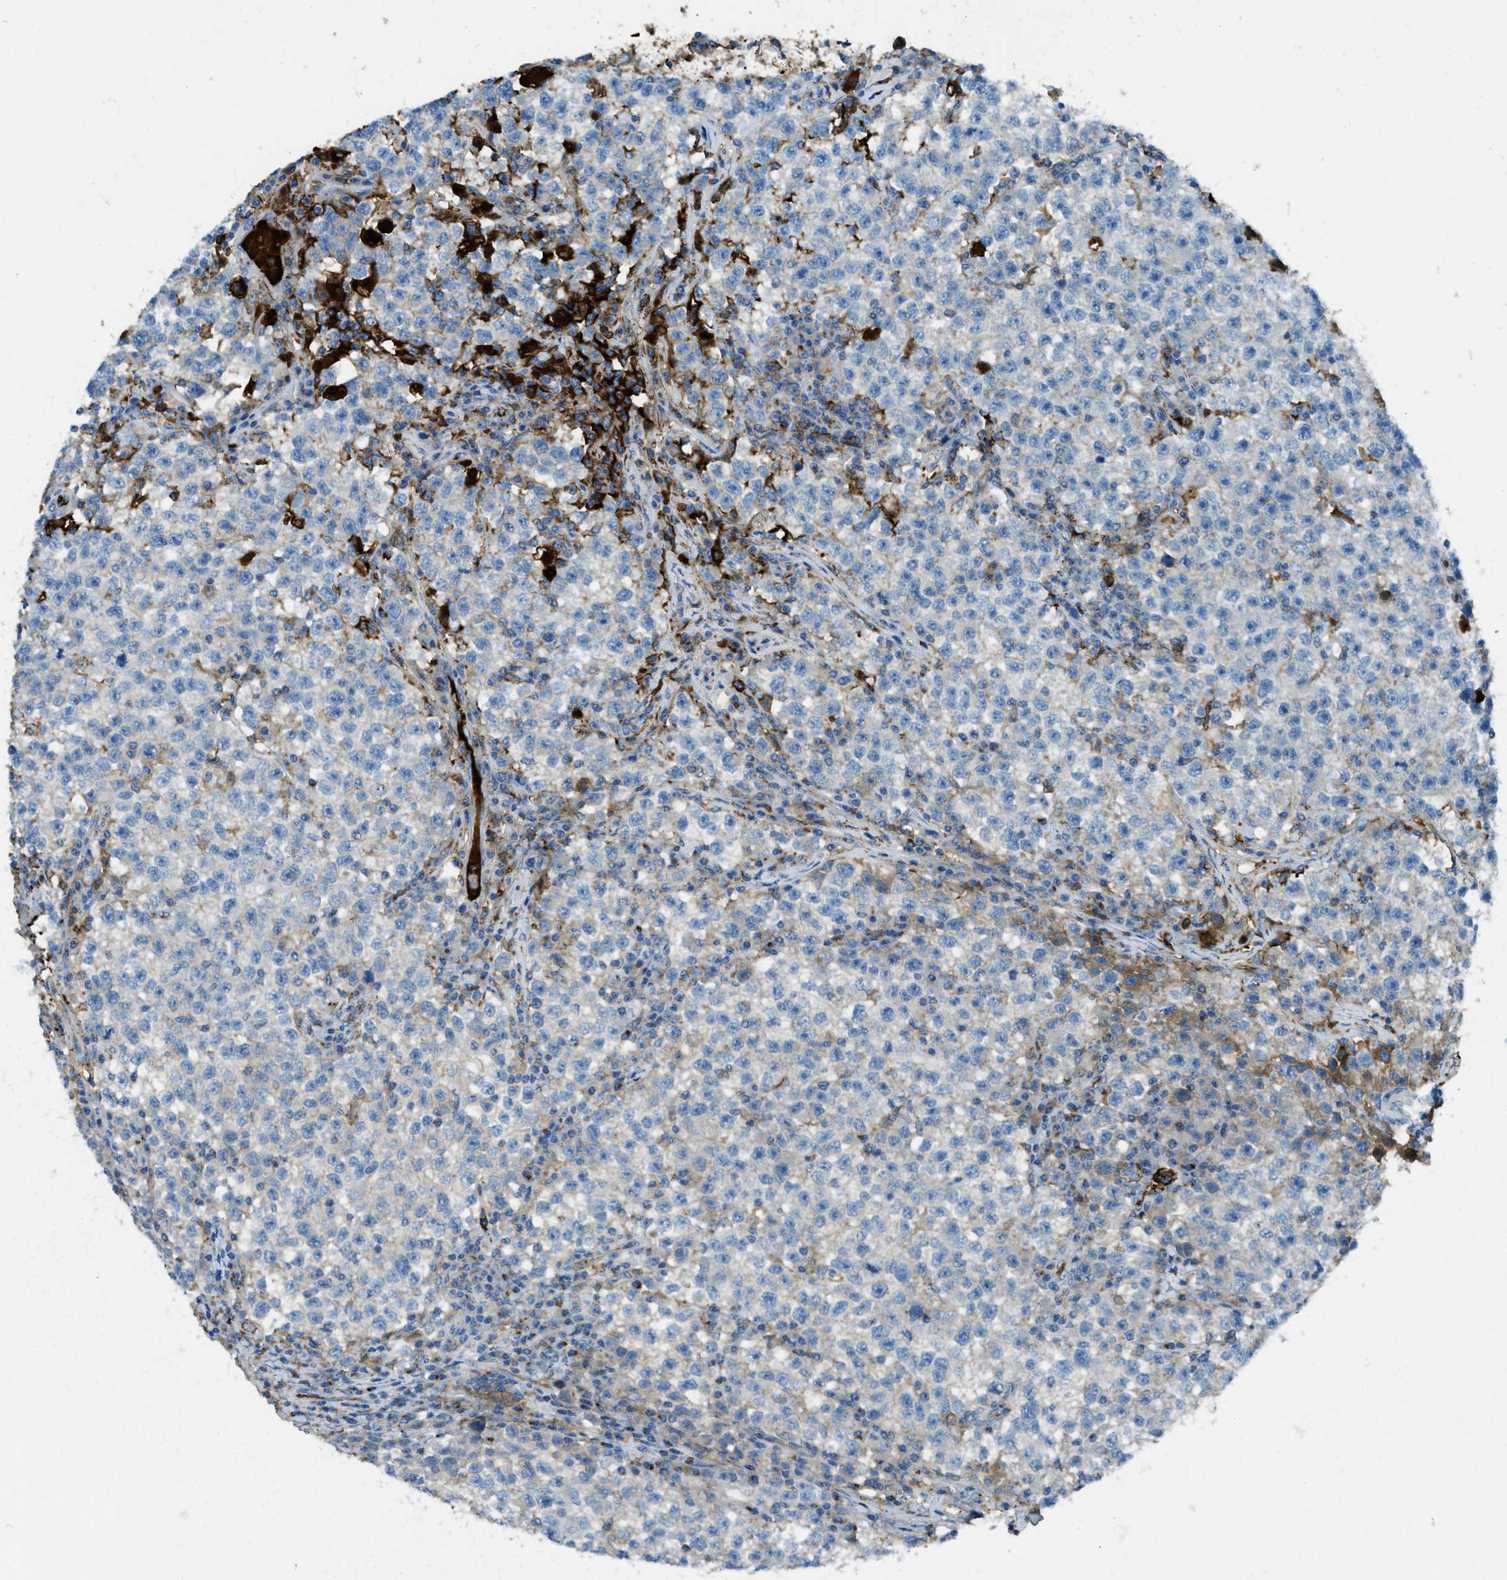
{"staining": {"intensity": "strong", "quantity": "<25%", "location": "cytoplasmic/membranous"}, "tissue": "testis cancer", "cell_type": "Tumor cells", "image_type": "cancer", "snomed": [{"axis": "morphology", "description": "Seminoma, NOS"}, {"axis": "topography", "description": "Testis"}], "caption": "Strong cytoplasmic/membranous positivity for a protein is appreciated in about <25% of tumor cells of testis cancer (seminoma) using immunohistochemistry.", "gene": "TRIM59", "patient": {"sex": "male", "age": 22}}